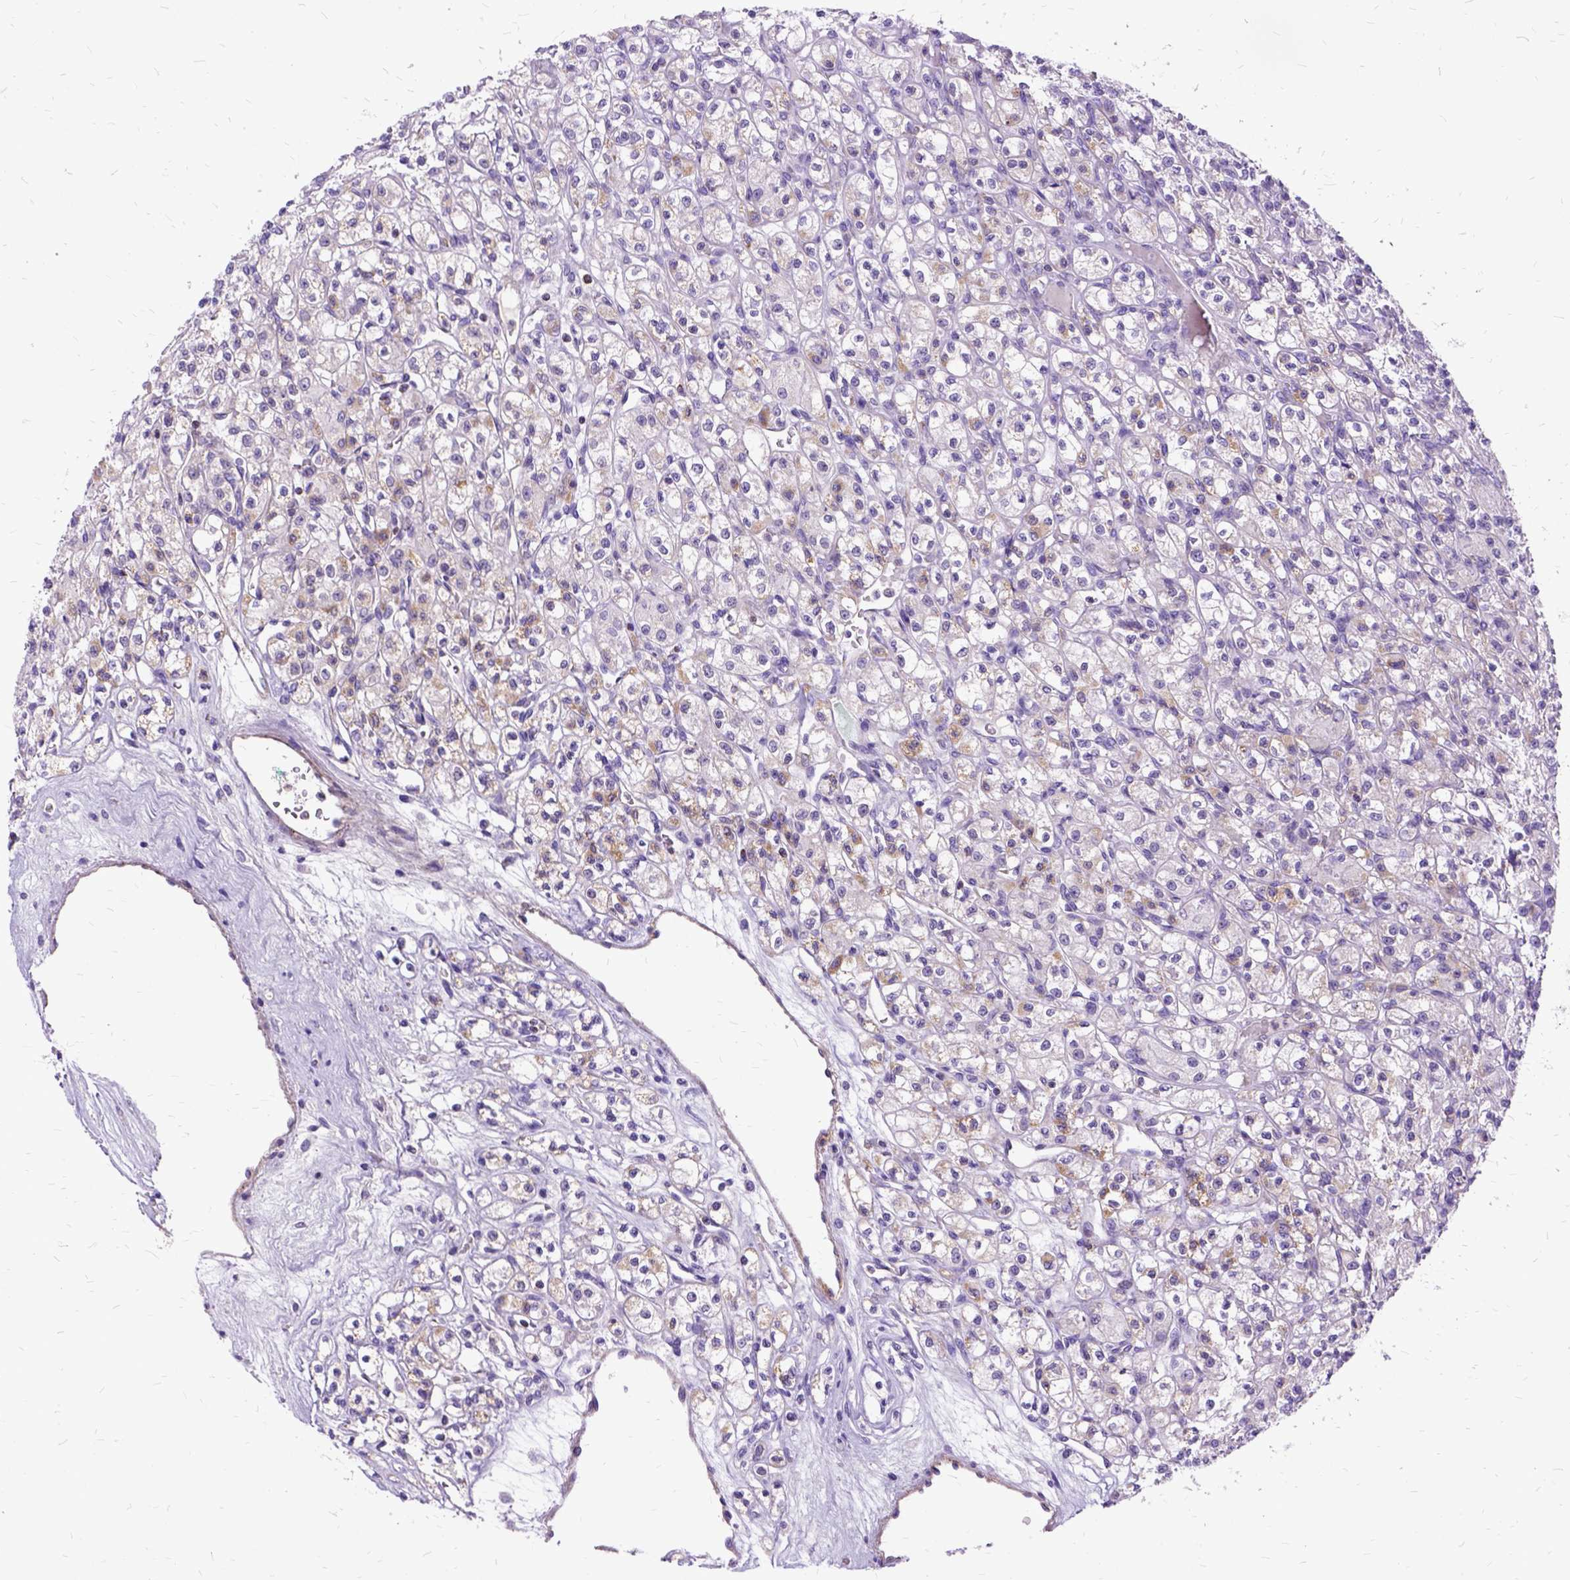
{"staining": {"intensity": "negative", "quantity": "none", "location": "none"}, "tissue": "renal cancer", "cell_type": "Tumor cells", "image_type": "cancer", "snomed": [{"axis": "morphology", "description": "Adenocarcinoma, NOS"}, {"axis": "topography", "description": "Kidney"}], "caption": "DAB (3,3'-diaminobenzidine) immunohistochemical staining of renal cancer (adenocarcinoma) reveals no significant positivity in tumor cells.", "gene": "OXCT1", "patient": {"sex": "female", "age": 70}}